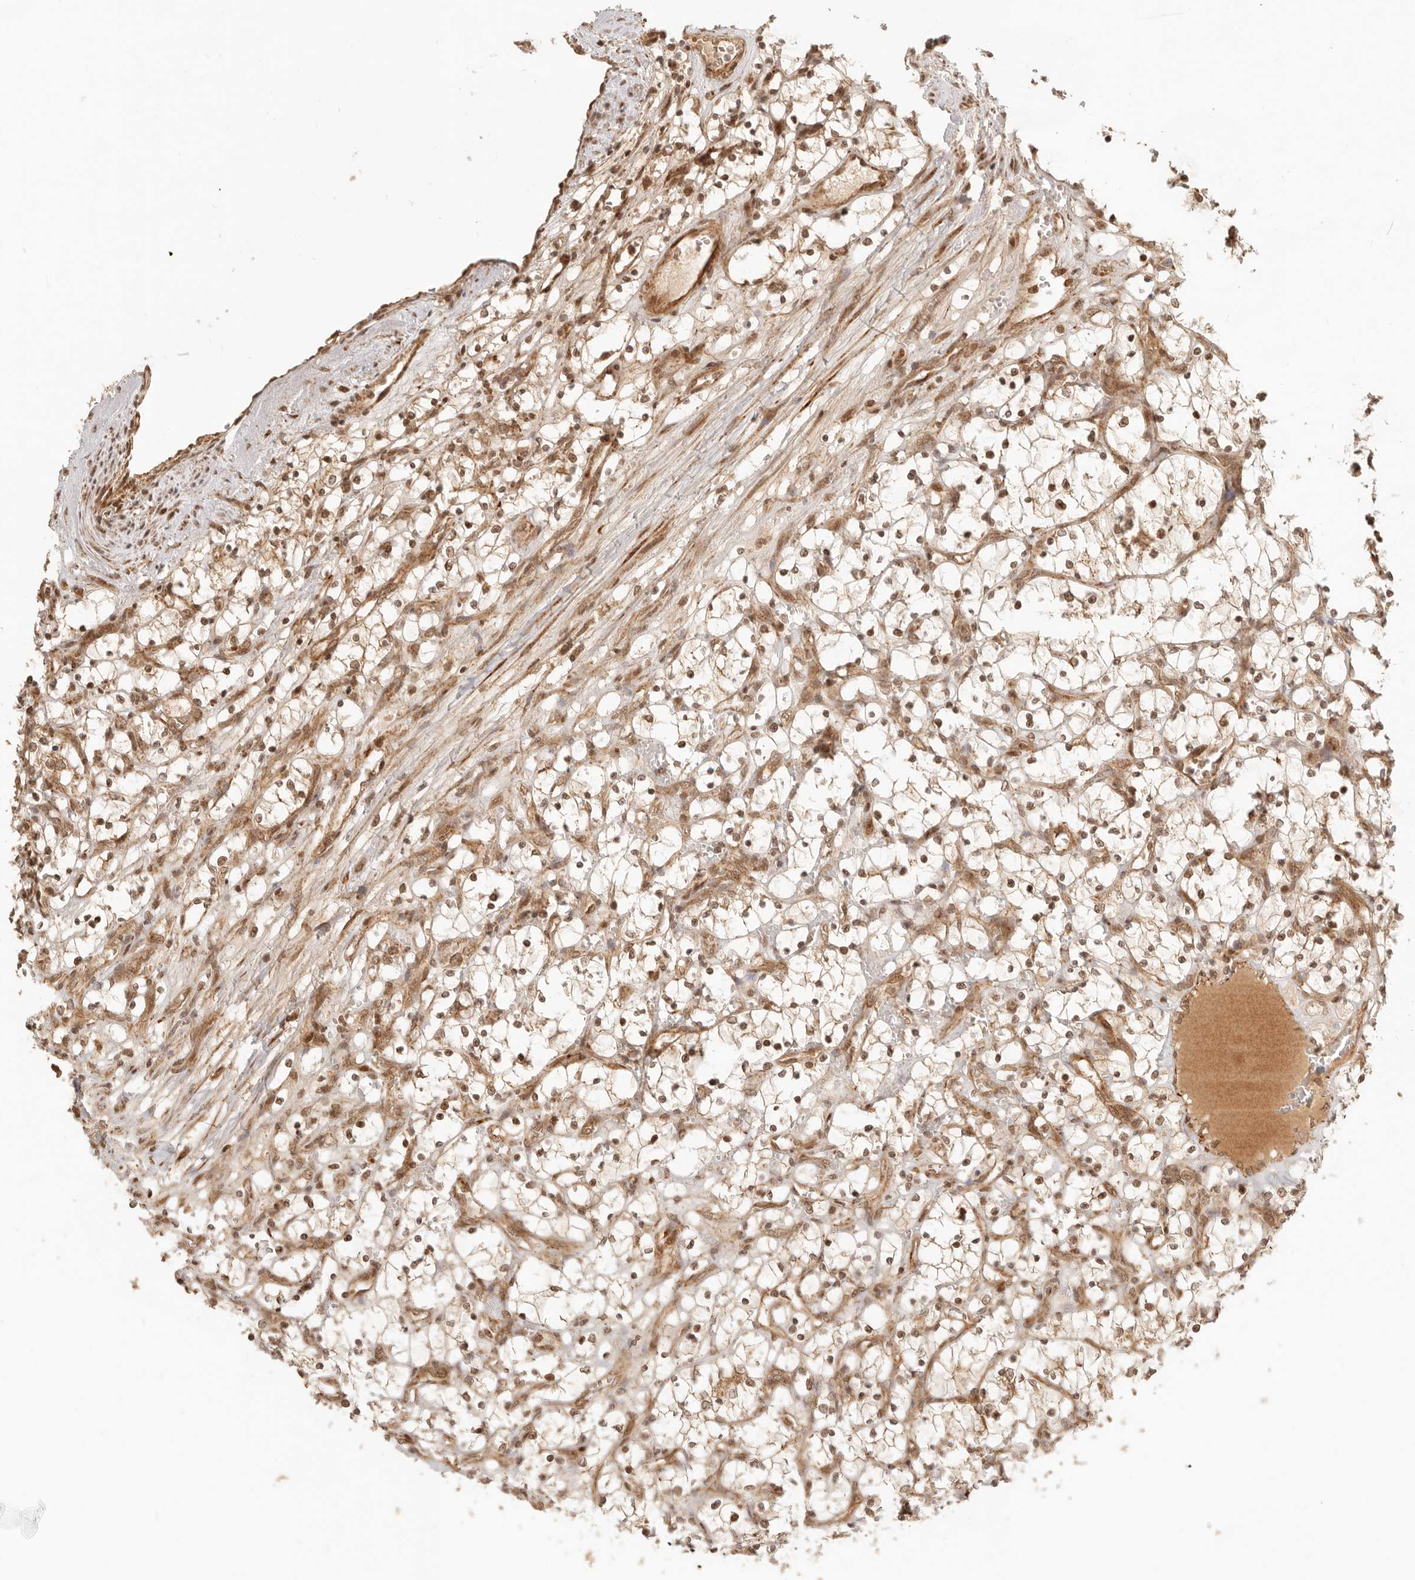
{"staining": {"intensity": "moderate", "quantity": ">75%", "location": "nuclear"}, "tissue": "renal cancer", "cell_type": "Tumor cells", "image_type": "cancer", "snomed": [{"axis": "morphology", "description": "Adenocarcinoma, NOS"}, {"axis": "topography", "description": "Kidney"}], "caption": "Immunohistochemical staining of renal cancer (adenocarcinoma) demonstrates moderate nuclear protein positivity in about >75% of tumor cells. The protein is shown in brown color, while the nuclei are stained blue.", "gene": "BAALC", "patient": {"sex": "female", "age": 69}}